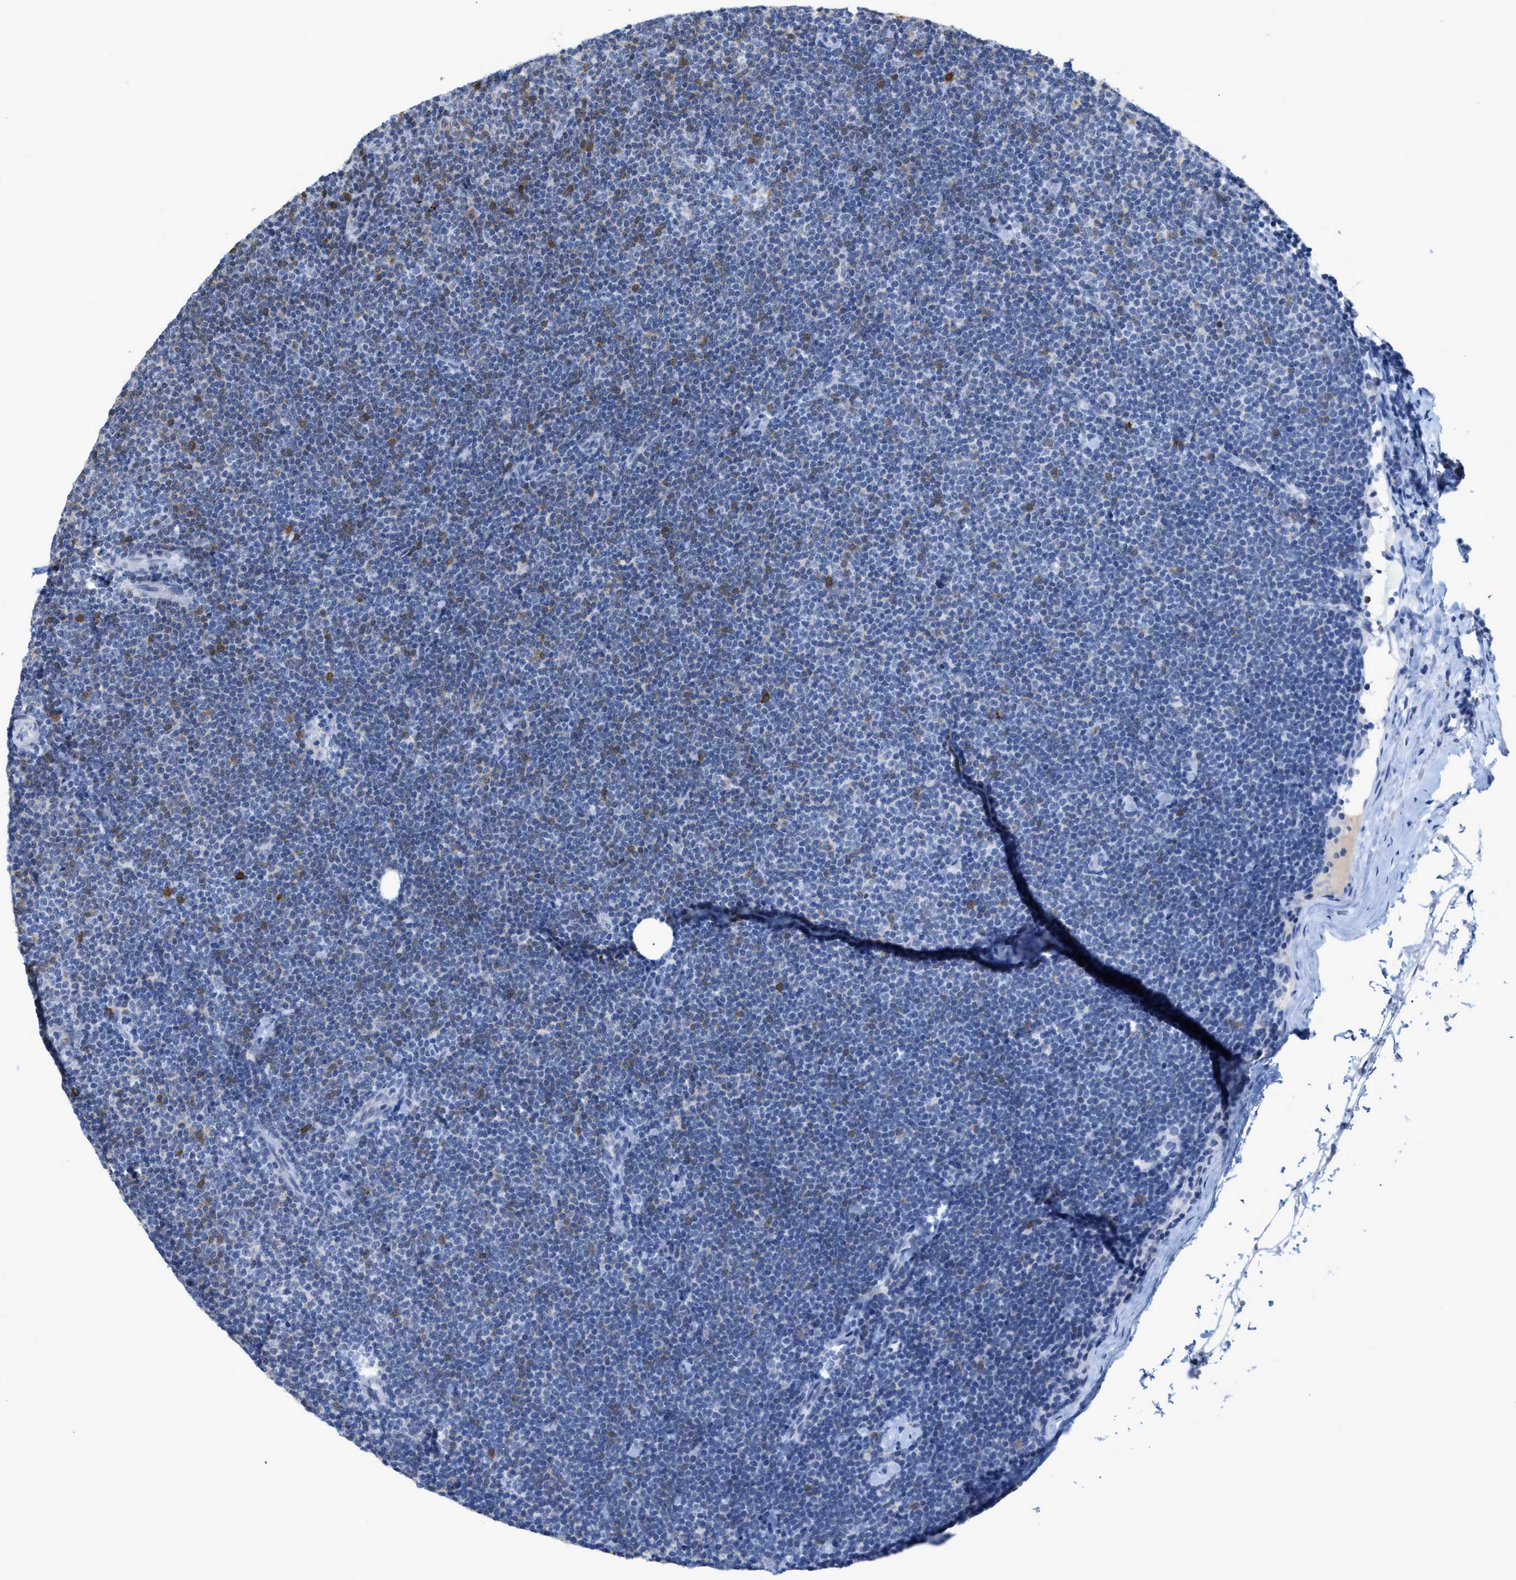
{"staining": {"intensity": "moderate", "quantity": "<25%", "location": "cytoplasmic/membranous"}, "tissue": "lymphoma", "cell_type": "Tumor cells", "image_type": "cancer", "snomed": [{"axis": "morphology", "description": "Malignant lymphoma, non-Hodgkin's type, Low grade"}, {"axis": "topography", "description": "Lymph node"}], "caption": "Malignant lymphoma, non-Hodgkin's type (low-grade) tissue shows moderate cytoplasmic/membranous positivity in about <25% of tumor cells", "gene": "CRYM", "patient": {"sex": "female", "age": 53}}